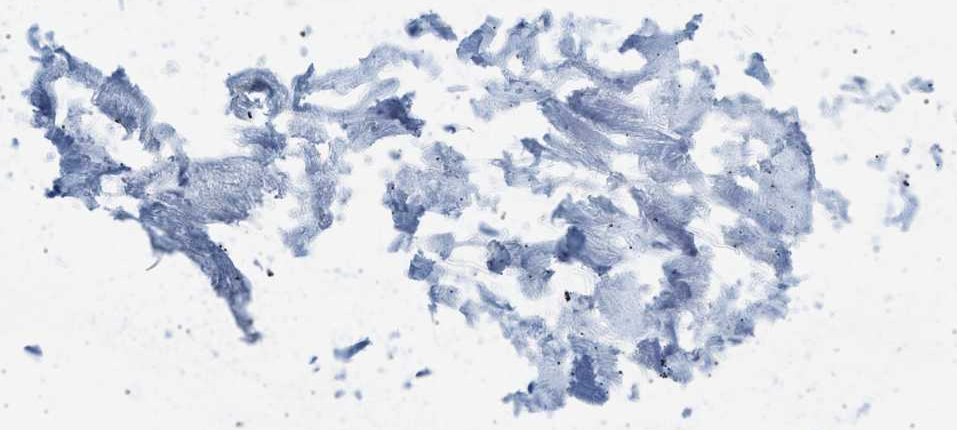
{"staining": {"intensity": "negative", "quantity": "none", "location": "none"}, "tissue": "adipose tissue", "cell_type": "Adipocytes", "image_type": "normal", "snomed": [{"axis": "morphology", "description": "Normal tissue, NOS"}, {"axis": "topography", "description": "Cartilage tissue"}, {"axis": "topography", "description": "Bronchus"}], "caption": "The photomicrograph exhibits no significant expression in adipocytes of adipose tissue.", "gene": "HHATL", "patient": {"sex": "female", "age": 73}}